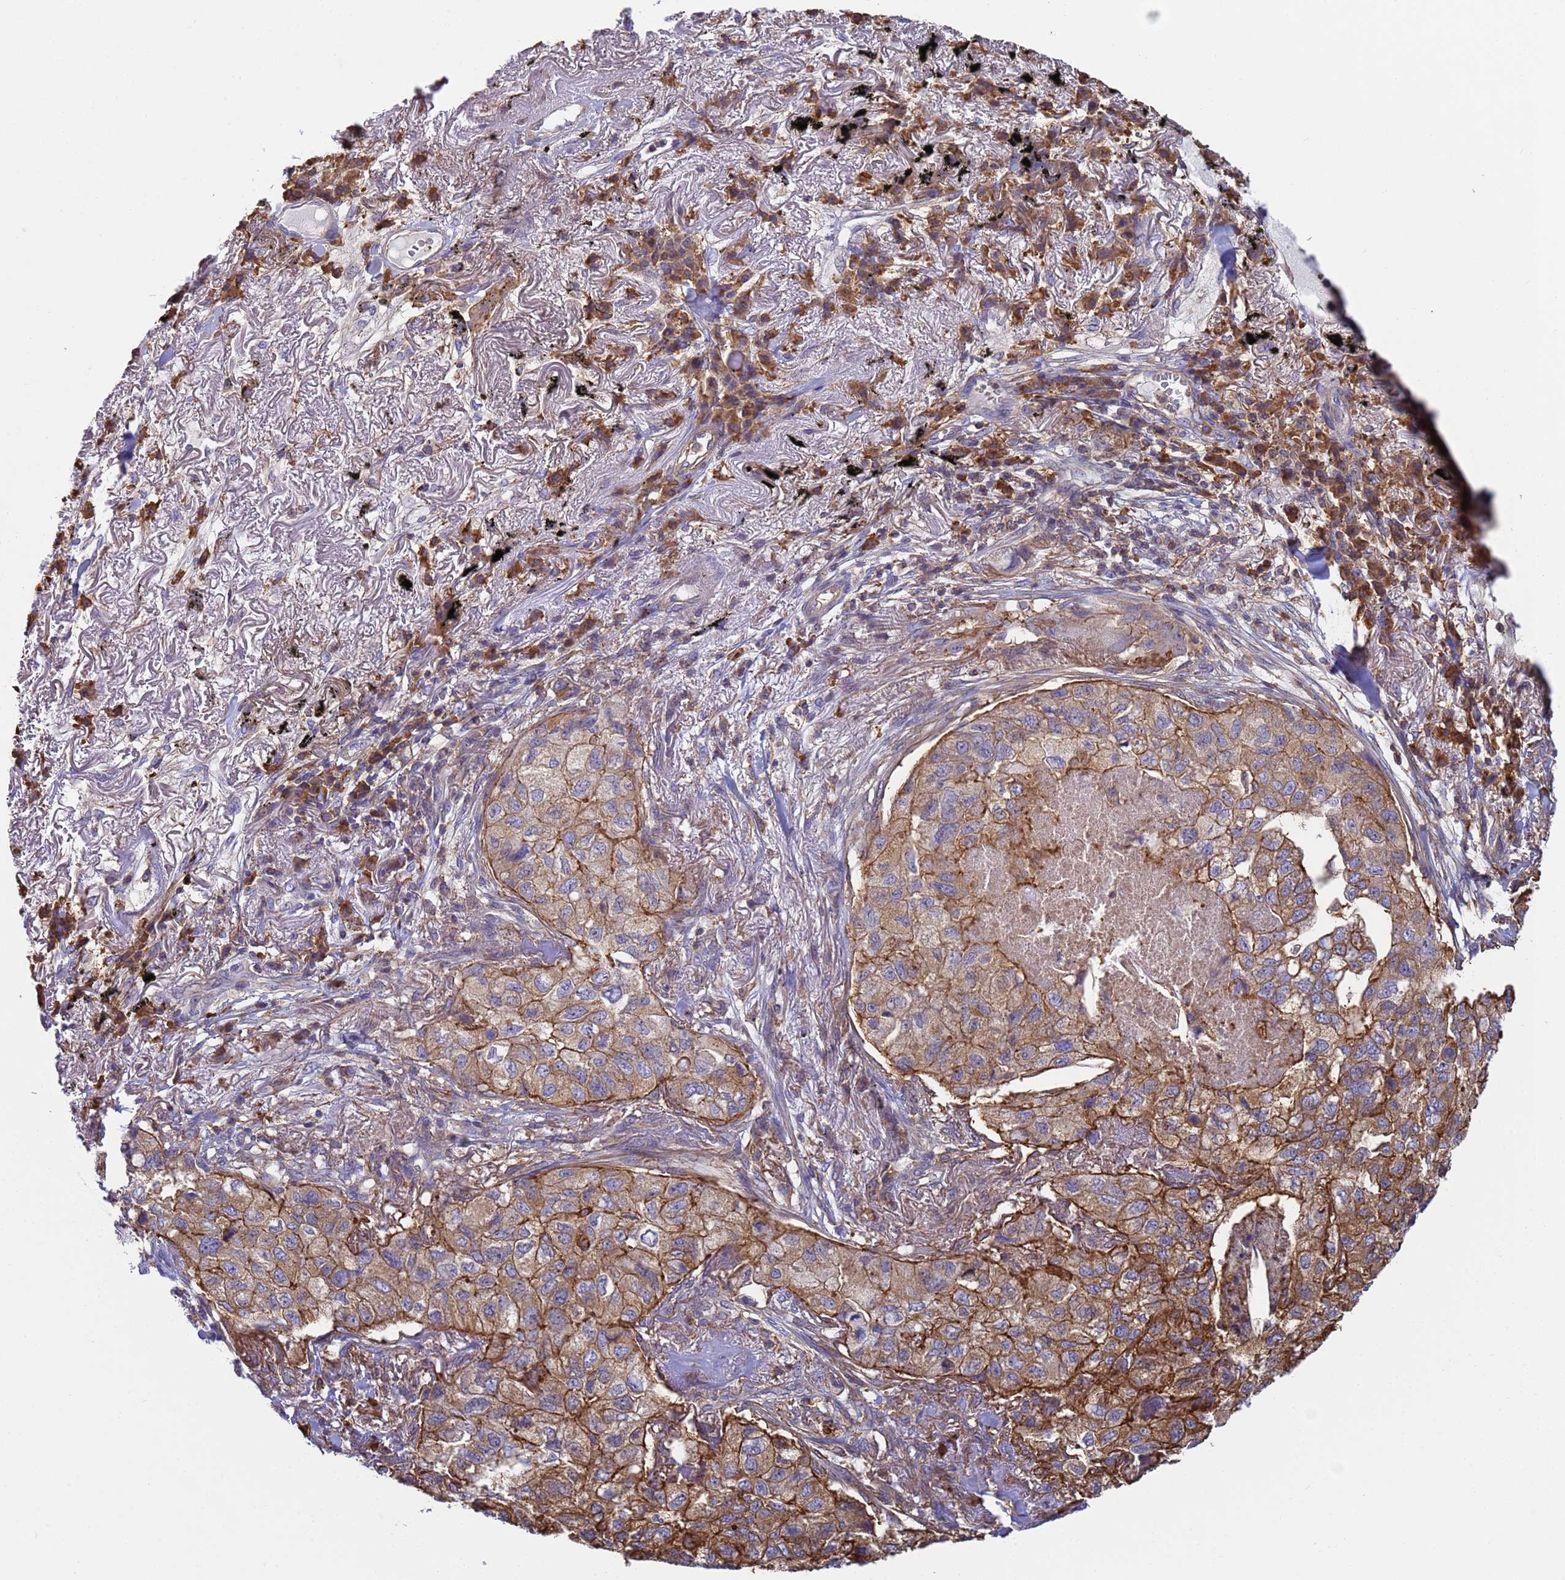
{"staining": {"intensity": "moderate", "quantity": ">75%", "location": "cytoplasmic/membranous"}, "tissue": "lung cancer", "cell_type": "Tumor cells", "image_type": "cancer", "snomed": [{"axis": "morphology", "description": "Adenocarcinoma, NOS"}, {"axis": "topography", "description": "Lung"}], "caption": "High-magnification brightfield microscopy of lung adenocarcinoma stained with DAB (brown) and counterstained with hematoxylin (blue). tumor cells exhibit moderate cytoplasmic/membranous expression is identified in about>75% of cells.", "gene": "ZNG1B", "patient": {"sex": "male", "age": 65}}